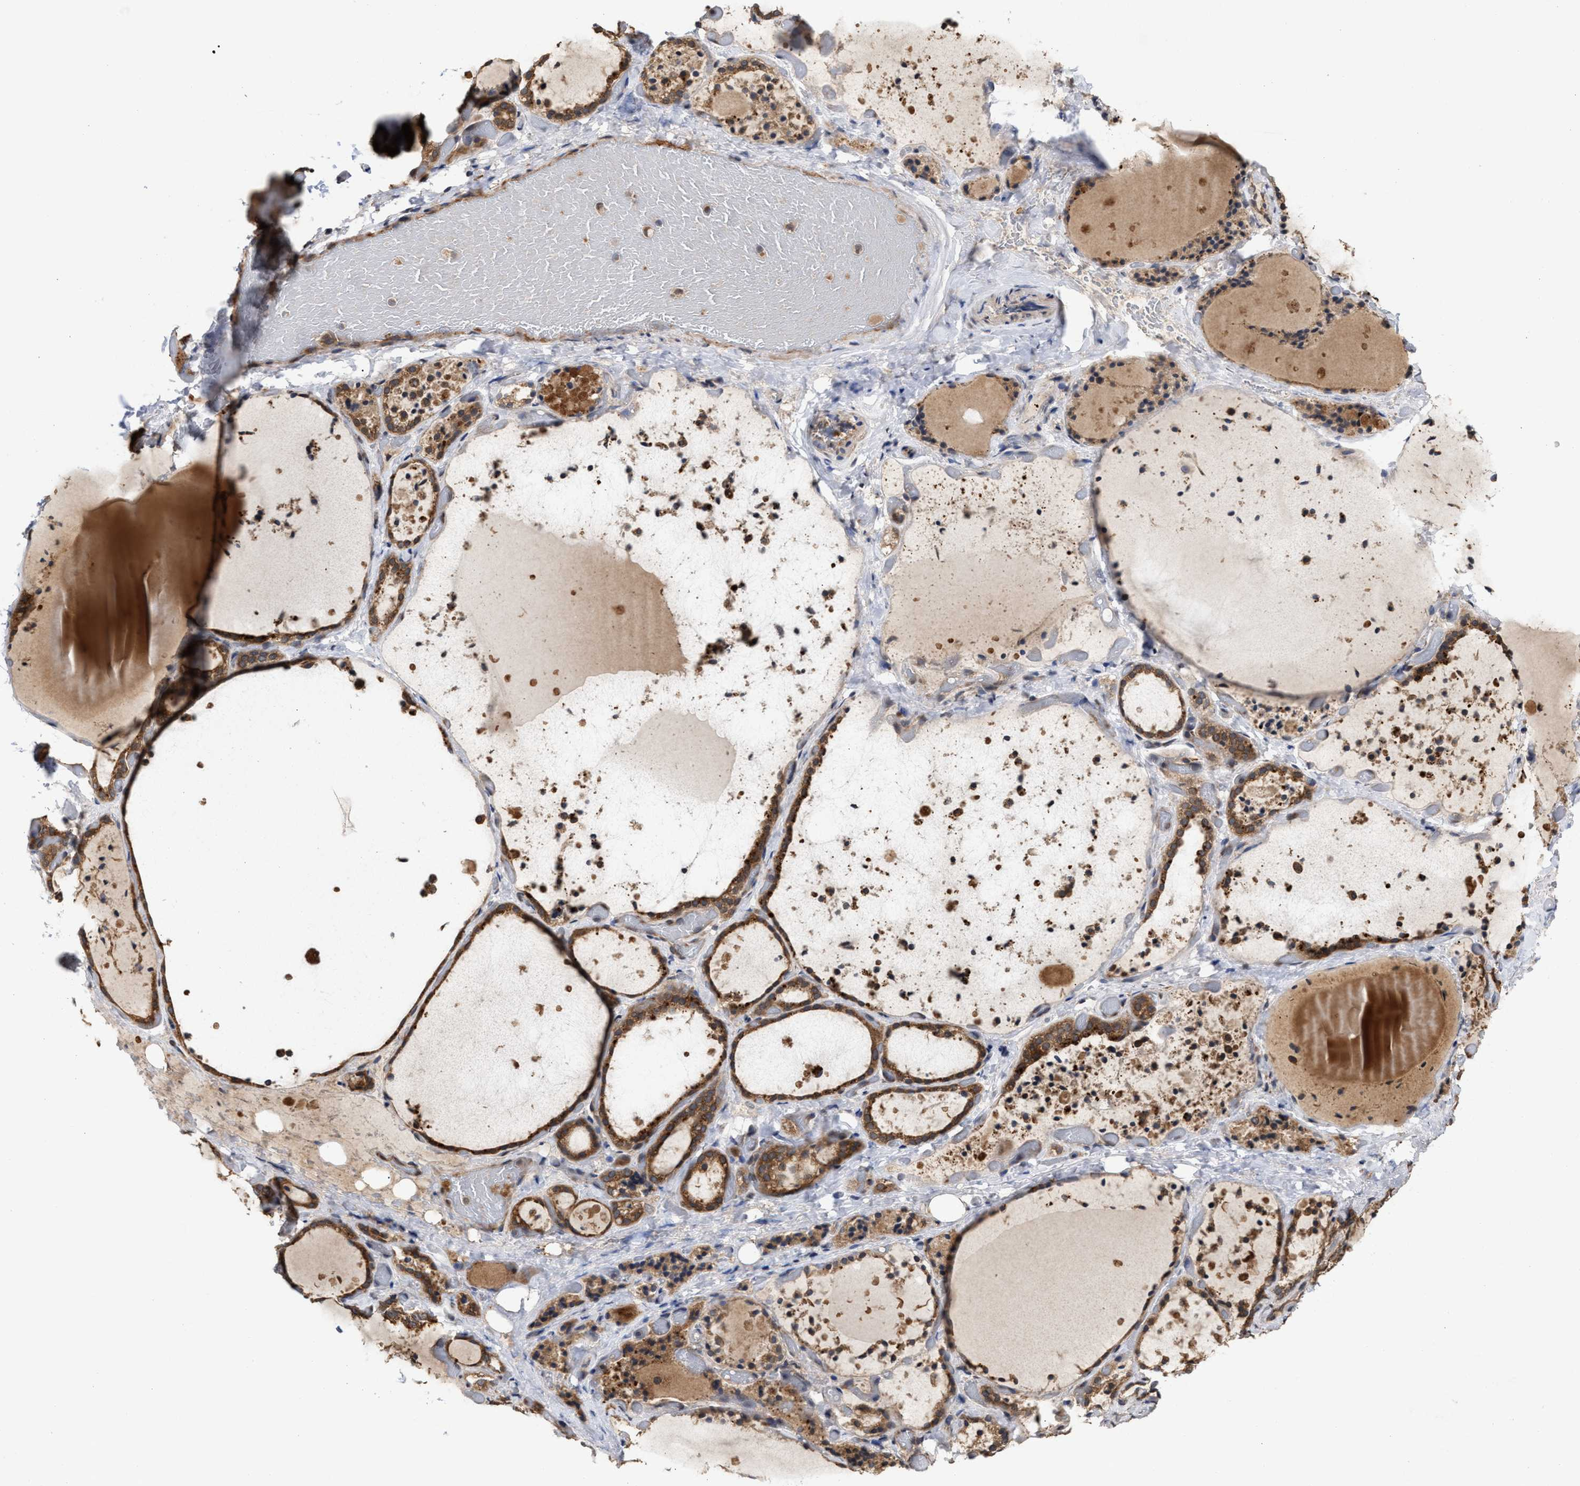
{"staining": {"intensity": "moderate", "quantity": ">75%", "location": "cytoplasmic/membranous"}, "tissue": "thyroid gland", "cell_type": "Glandular cells", "image_type": "normal", "snomed": [{"axis": "morphology", "description": "Normal tissue, NOS"}, {"axis": "topography", "description": "Thyroid gland"}], "caption": "Normal thyroid gland reveals moderate cytoplasmic/membranous staining in approximately >75% of glandular cells.", "gene": "SAR1A", "patient": {"sex": "female", "age": 44}}